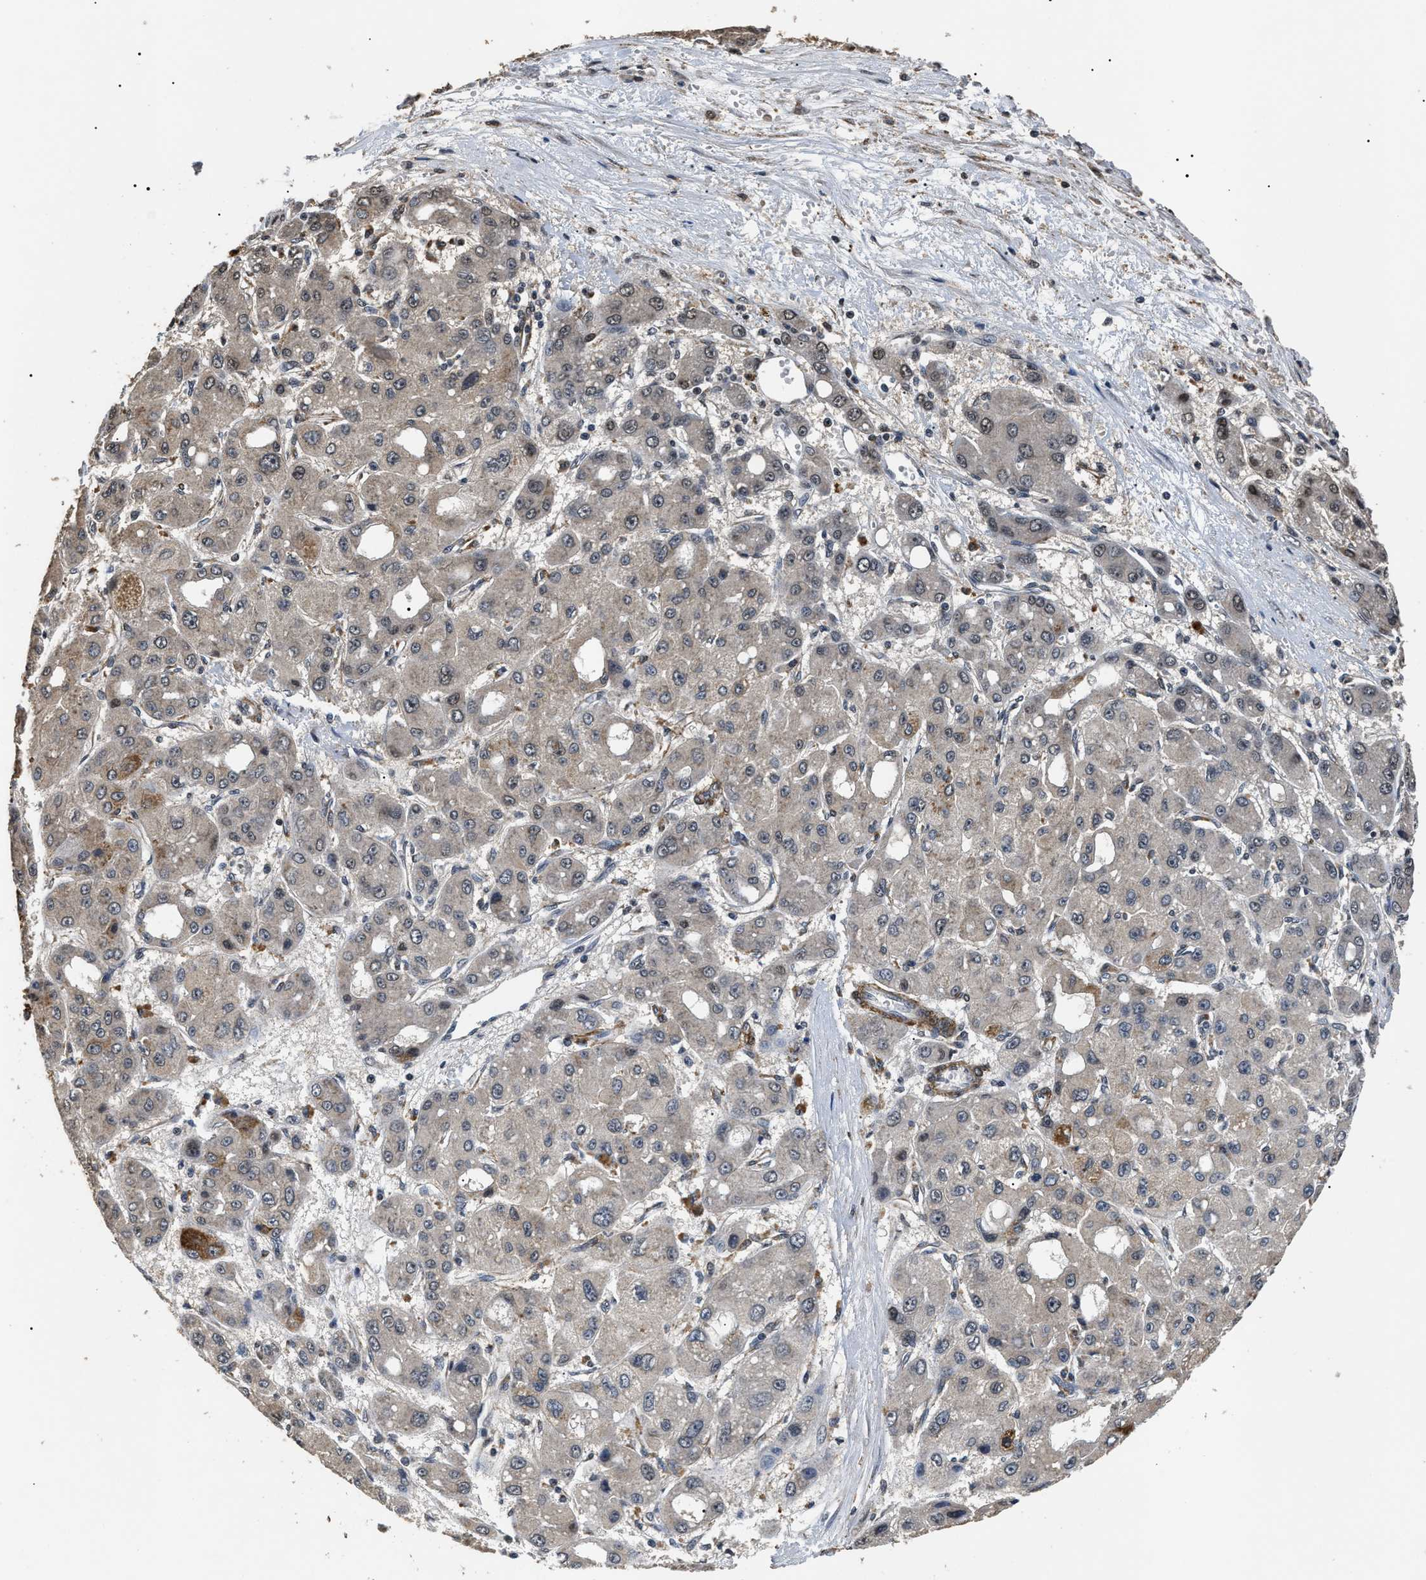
{"staining": {"intensity": "weak", "quantity": "<25%", "location": "cytoplasmic/membranous,nuclear"}, "tissue": "liver cancer", "cell_type": "Tumor cells", "image_type": "cancer", "snomed": [{"axis": "morphology", "description": "Carcinoma, Hepatocellular, NOS"}, {"axis": "topography", "description": "Liver"}], "caption": "DAB immunohistochemical staining of human liver hepatocellular carcinoma shows no significant expression in tumor cells.", "gene": "ANP32E", "patient": {"sex": "male", "age": 55}}